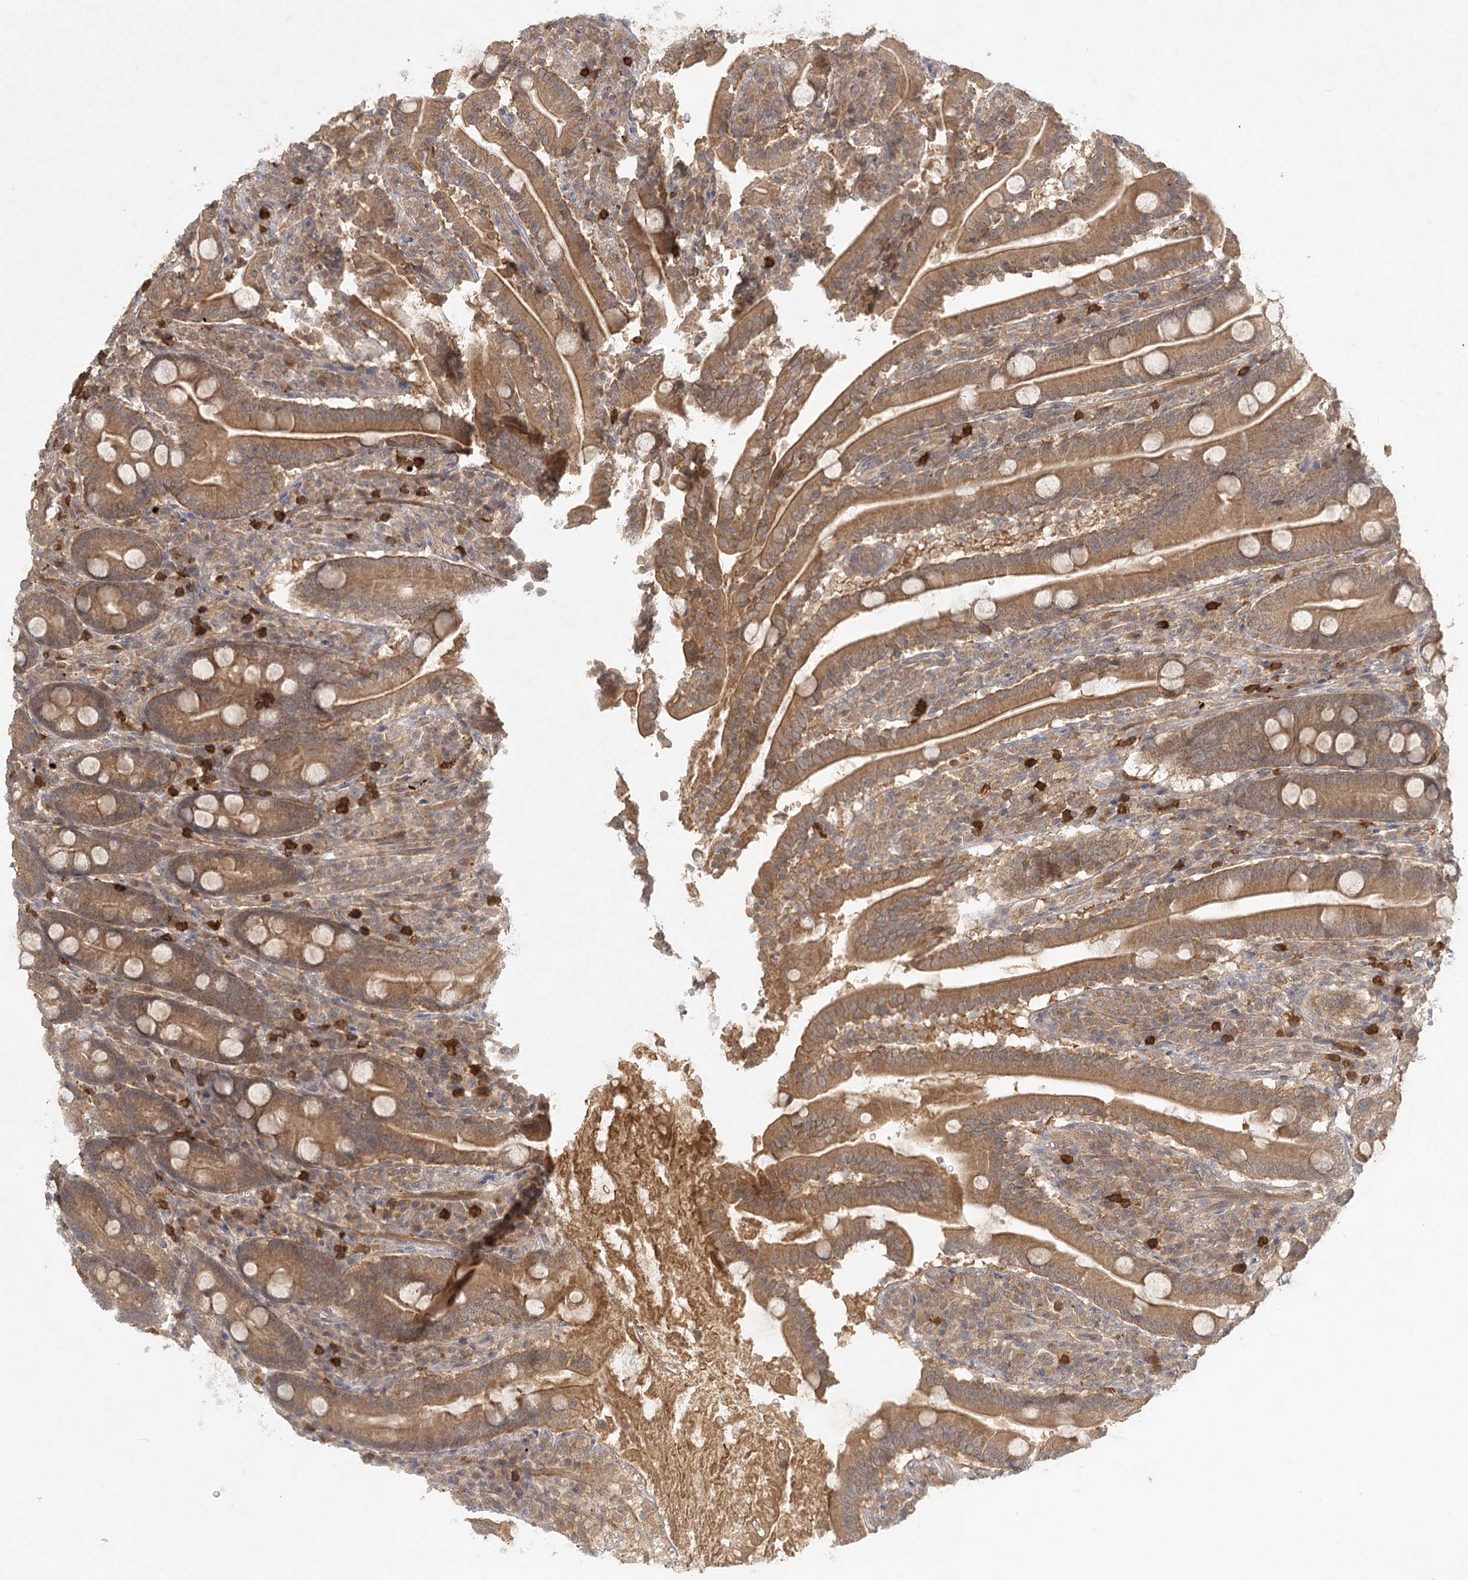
{"staining": {"intensity": "moderate", "quantity": "25%-75%", "location": "cytoplasmic/membranous"}, "tissue": "duodenum", "cell_type": "Glandular cells", "image_type": "normal", "snomed": [{"axis": "morphology", "description": "Normal tissue, NOS"}, {"axis": "topography", "description": "Duodenum"}], "caption": "Protein analysis of unremarkable duodenum shows moderate cytoplasmic/membranous staining in approximately 25%-75% of glandular cells.", "gene": "ARL13A", "patient": {"sex": "male", "age": 35}}